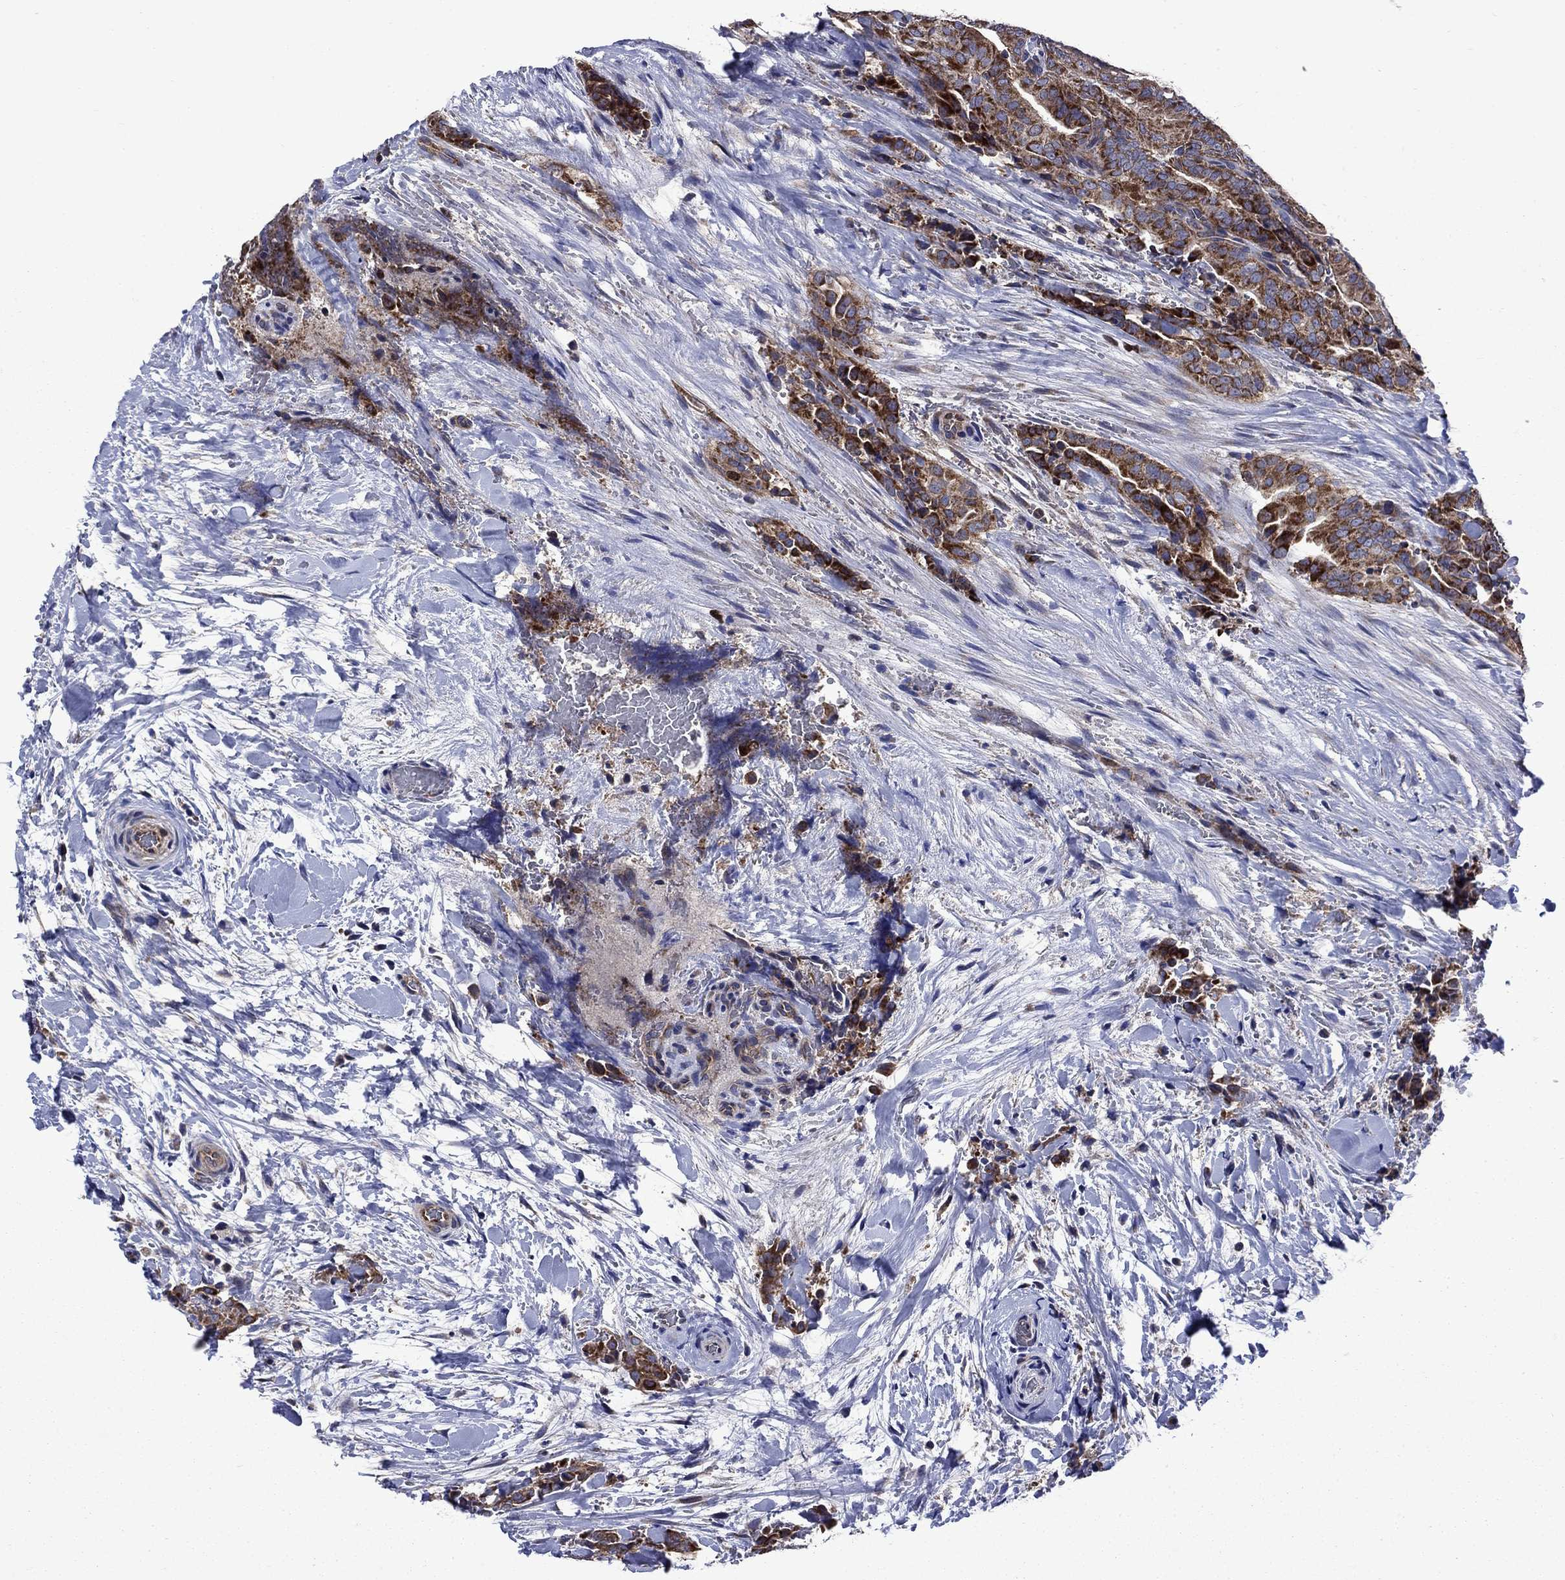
{"staining": {"intensity": "strong", "quantity": ">75%", "location": "cytoplasmic/membranous"}, "tissue": "thyroid cancer", "cell_type": "Tumor cells", "image_type": "cancer", "snomed": [{"axis": "morphology", "description": "Papillary adenocarcinoma, NOS"}, {"axis": "topography", "description": "Thyroid gland"}], "caption": "A brown stain labels strong cytoplasmic/membranous expression of a protein in thyroid papillary adenocarcinoma tumor cells. The protein of interest is shown in brown color, while the nuclei are stained blue.", "gene": "KIF22", "patient": {"sex": "male", "age": 61}}